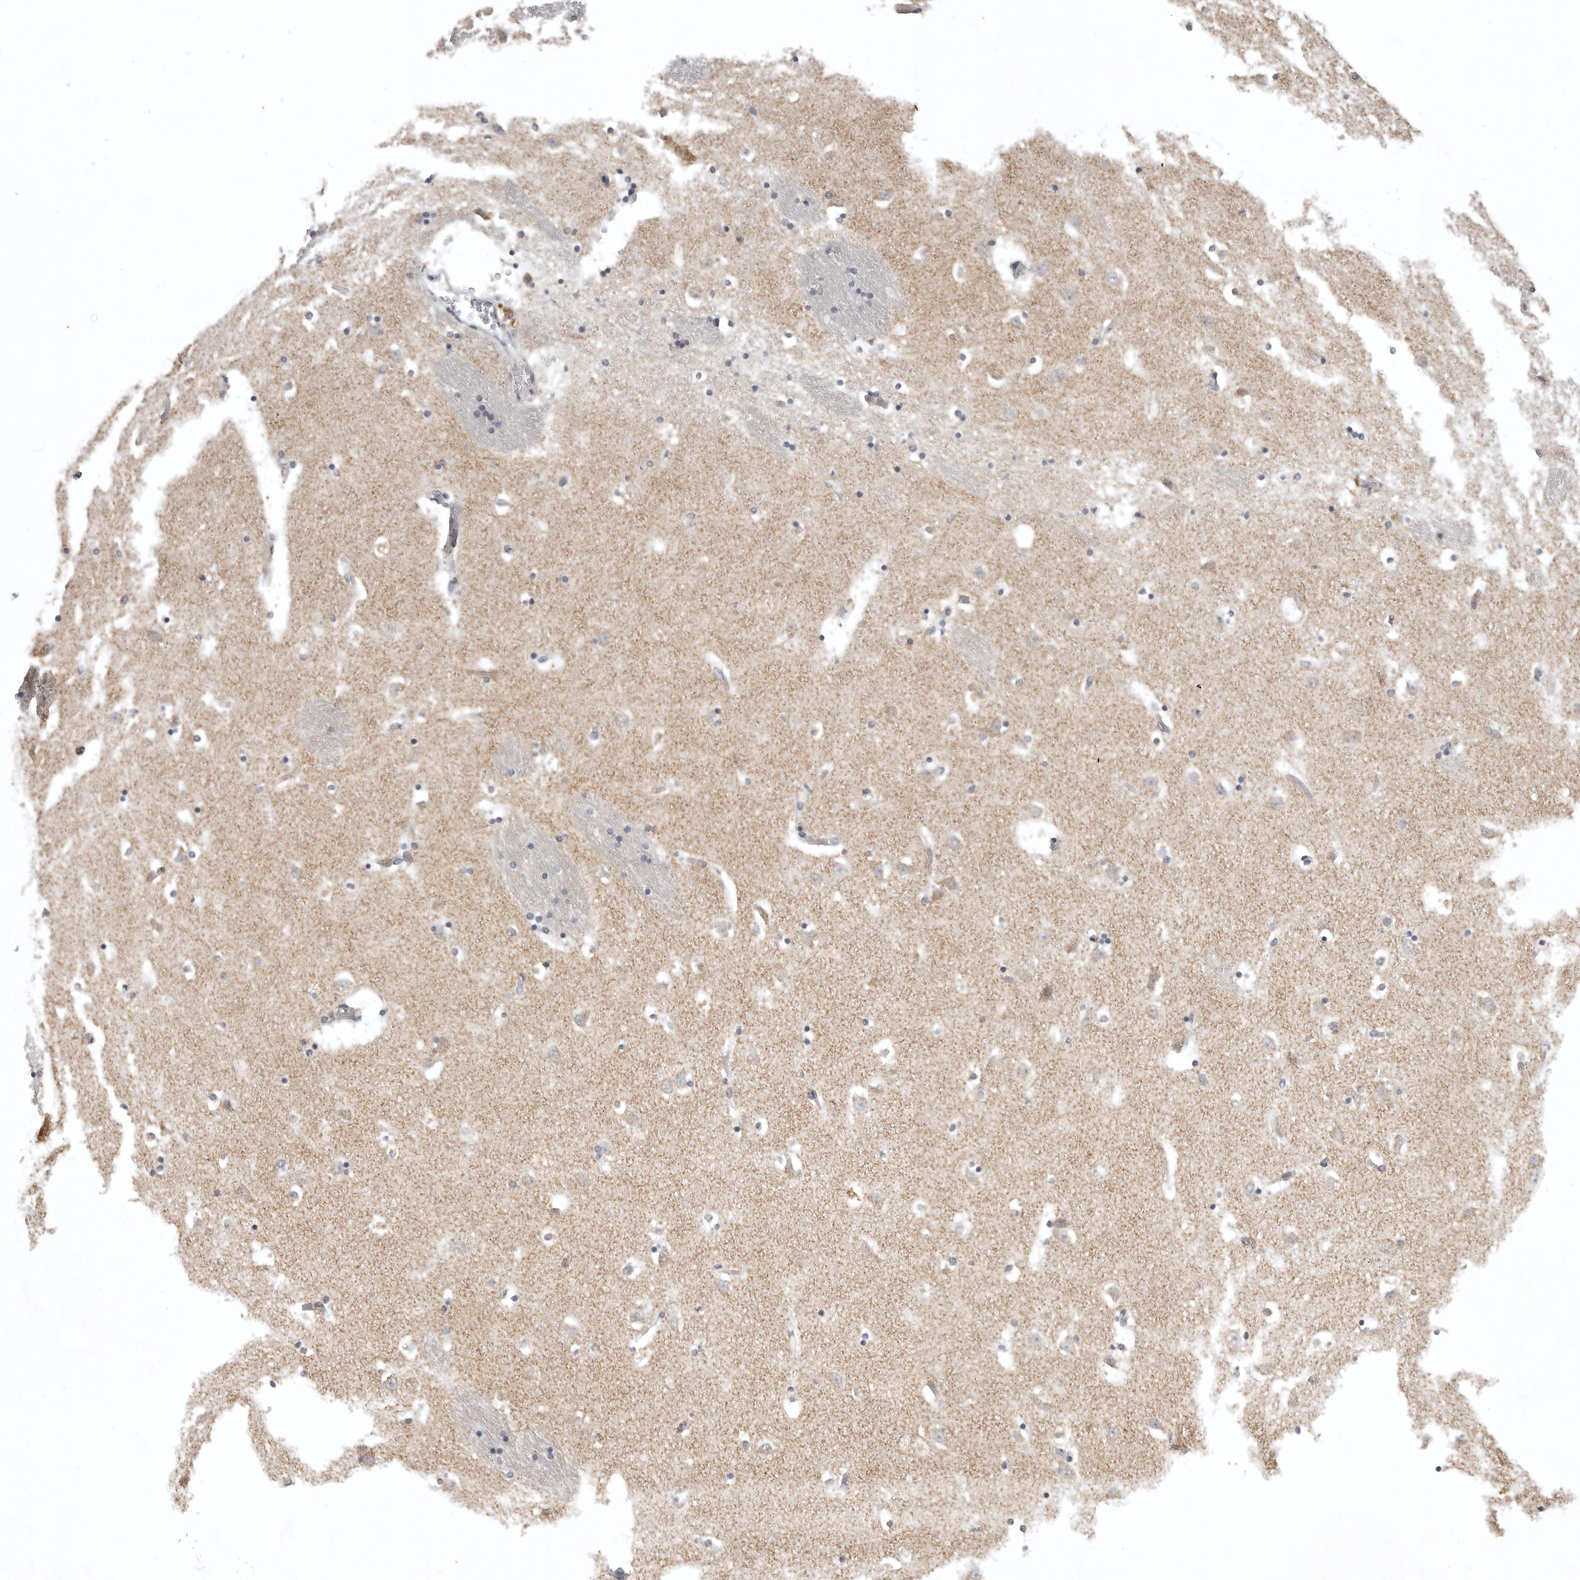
{"staining": {"intensity": "negative", "quantity": "none", "location": "none"}, "tissue": "caudate", "cell_type": "Glial cells", "image_type": "normal", "snomed": [{"axis": "morphology", "description": "Normal tissue, NOS"}, {"axis": "topography", "description": "Lateral ventricle wall"}], "caption": "Immunohistochemical staining of normal human caudate exhibits no significant positivity in glial cells.", "gene": "POLE2", "patient": {"sex": "male", "age": 45}}